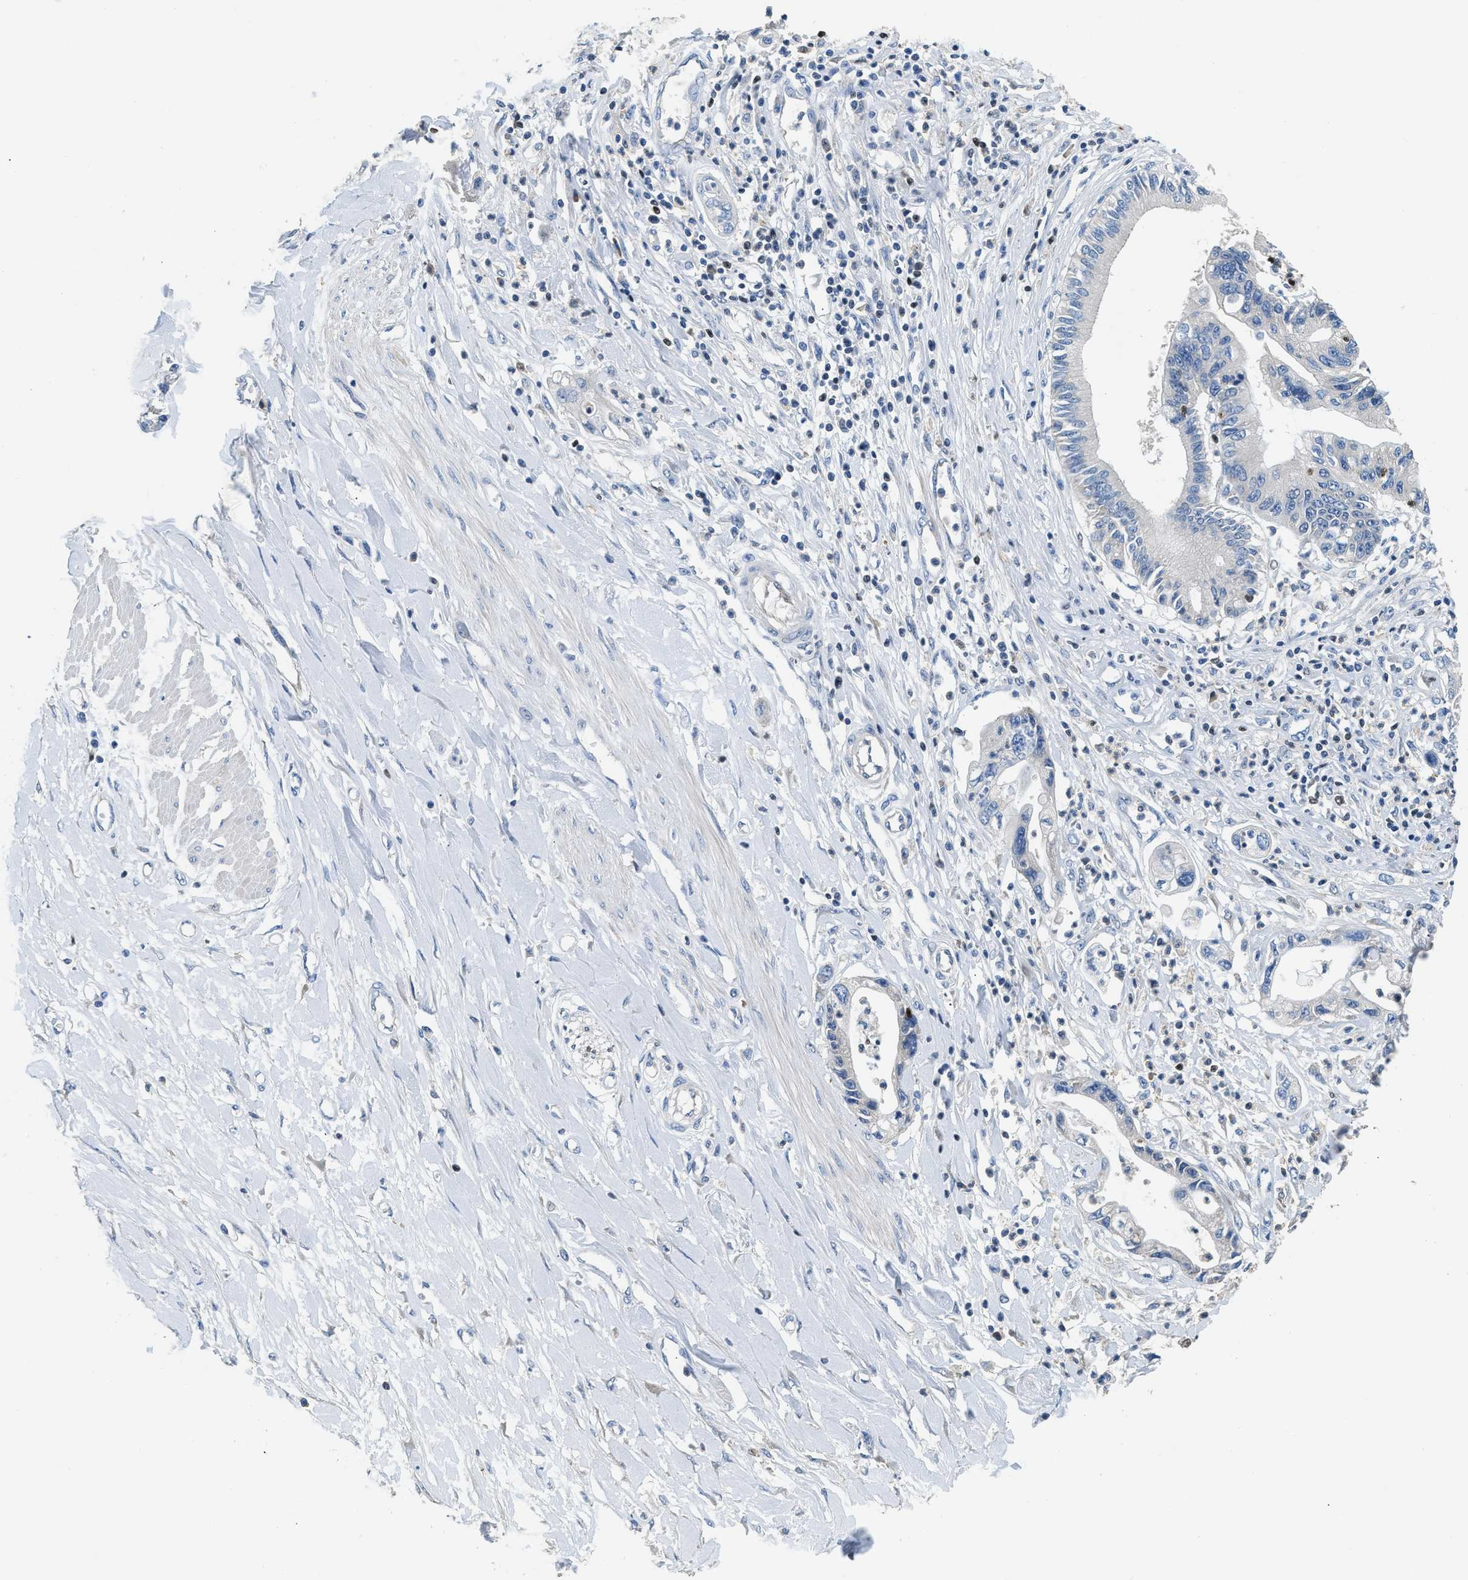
{"staining": {"intensity": "negative", "quantity": "none", "location": "none"}, "tissue": "pancreatic cancer", "cell_type": "Tumor cells", "image_type": "cancer", "snomed": [{"axis": "morphology", "description": "Adenocarcinoma, NOS"}, {"axis": "topography", "description": "Pancreas"}], "caption": "The image demonstrates no staining of tumor cells in pancreatic adenocarcinoma. The staining was performed using DAB (3,3'-diaminobenzidine) to visualize the protein expression in brown, while the nuclei were stained in blue with hematoxylin (Magnification: 20x).", "gene": "TOX", "patient": {"sex": "male", "age": 56}}